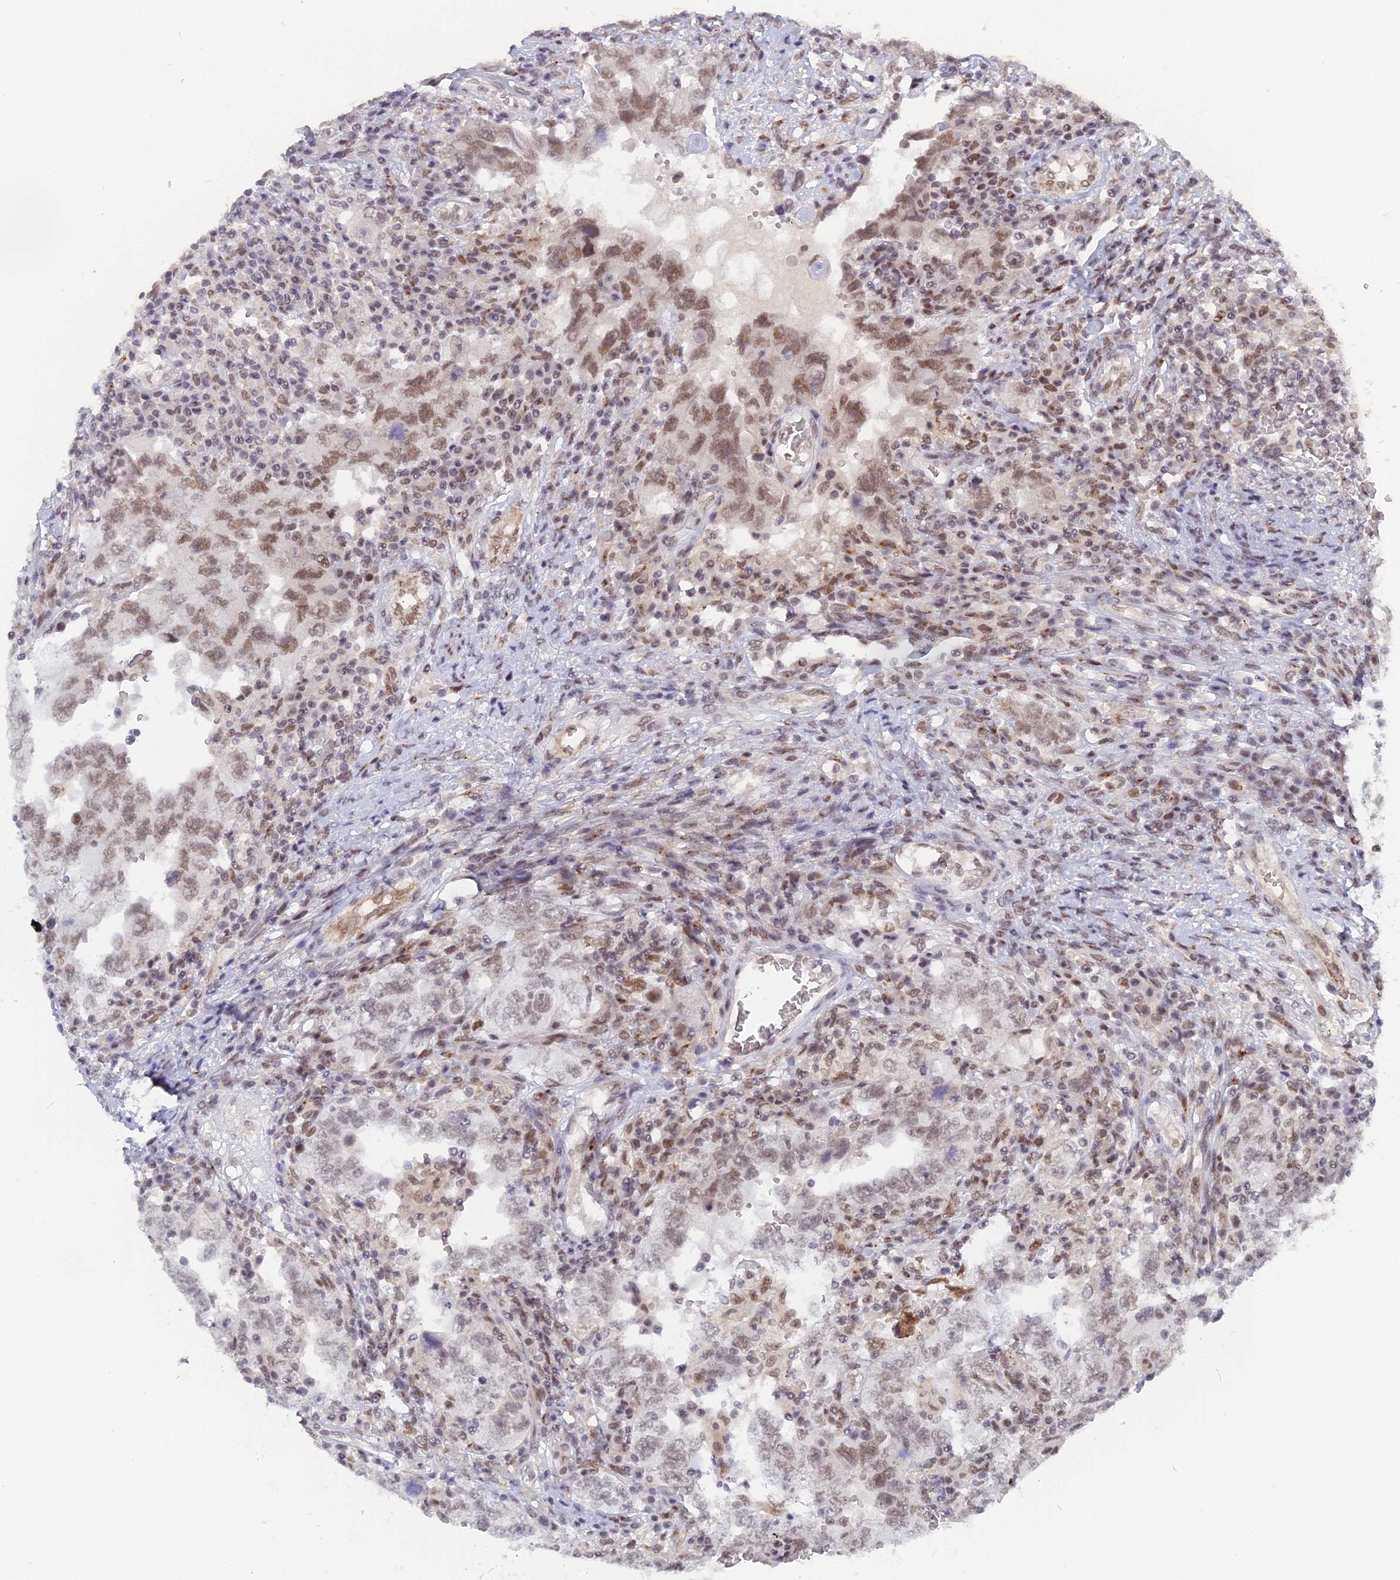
{"staining": {"intensity": "moderate", "quantity": "25%-75%", "location": "nuclear"}, "tissue": "testis cancer", "cell_type": "Tumor cells", "image_type": "cancer", "snomed": [{"axis": "morphology", "description": "Carcinoma, Embryonal, NOS"}, {"axis": "topography", "description": "Testis"}], "caption": "The micrograph demonstrates a brown stain indicating the presence of a protein in the nuclear of tumor cells in testis cancer (embryonal carcinoma).", "gene": "CCDC85A", "patient": {"sex": "male", "age": 26}}